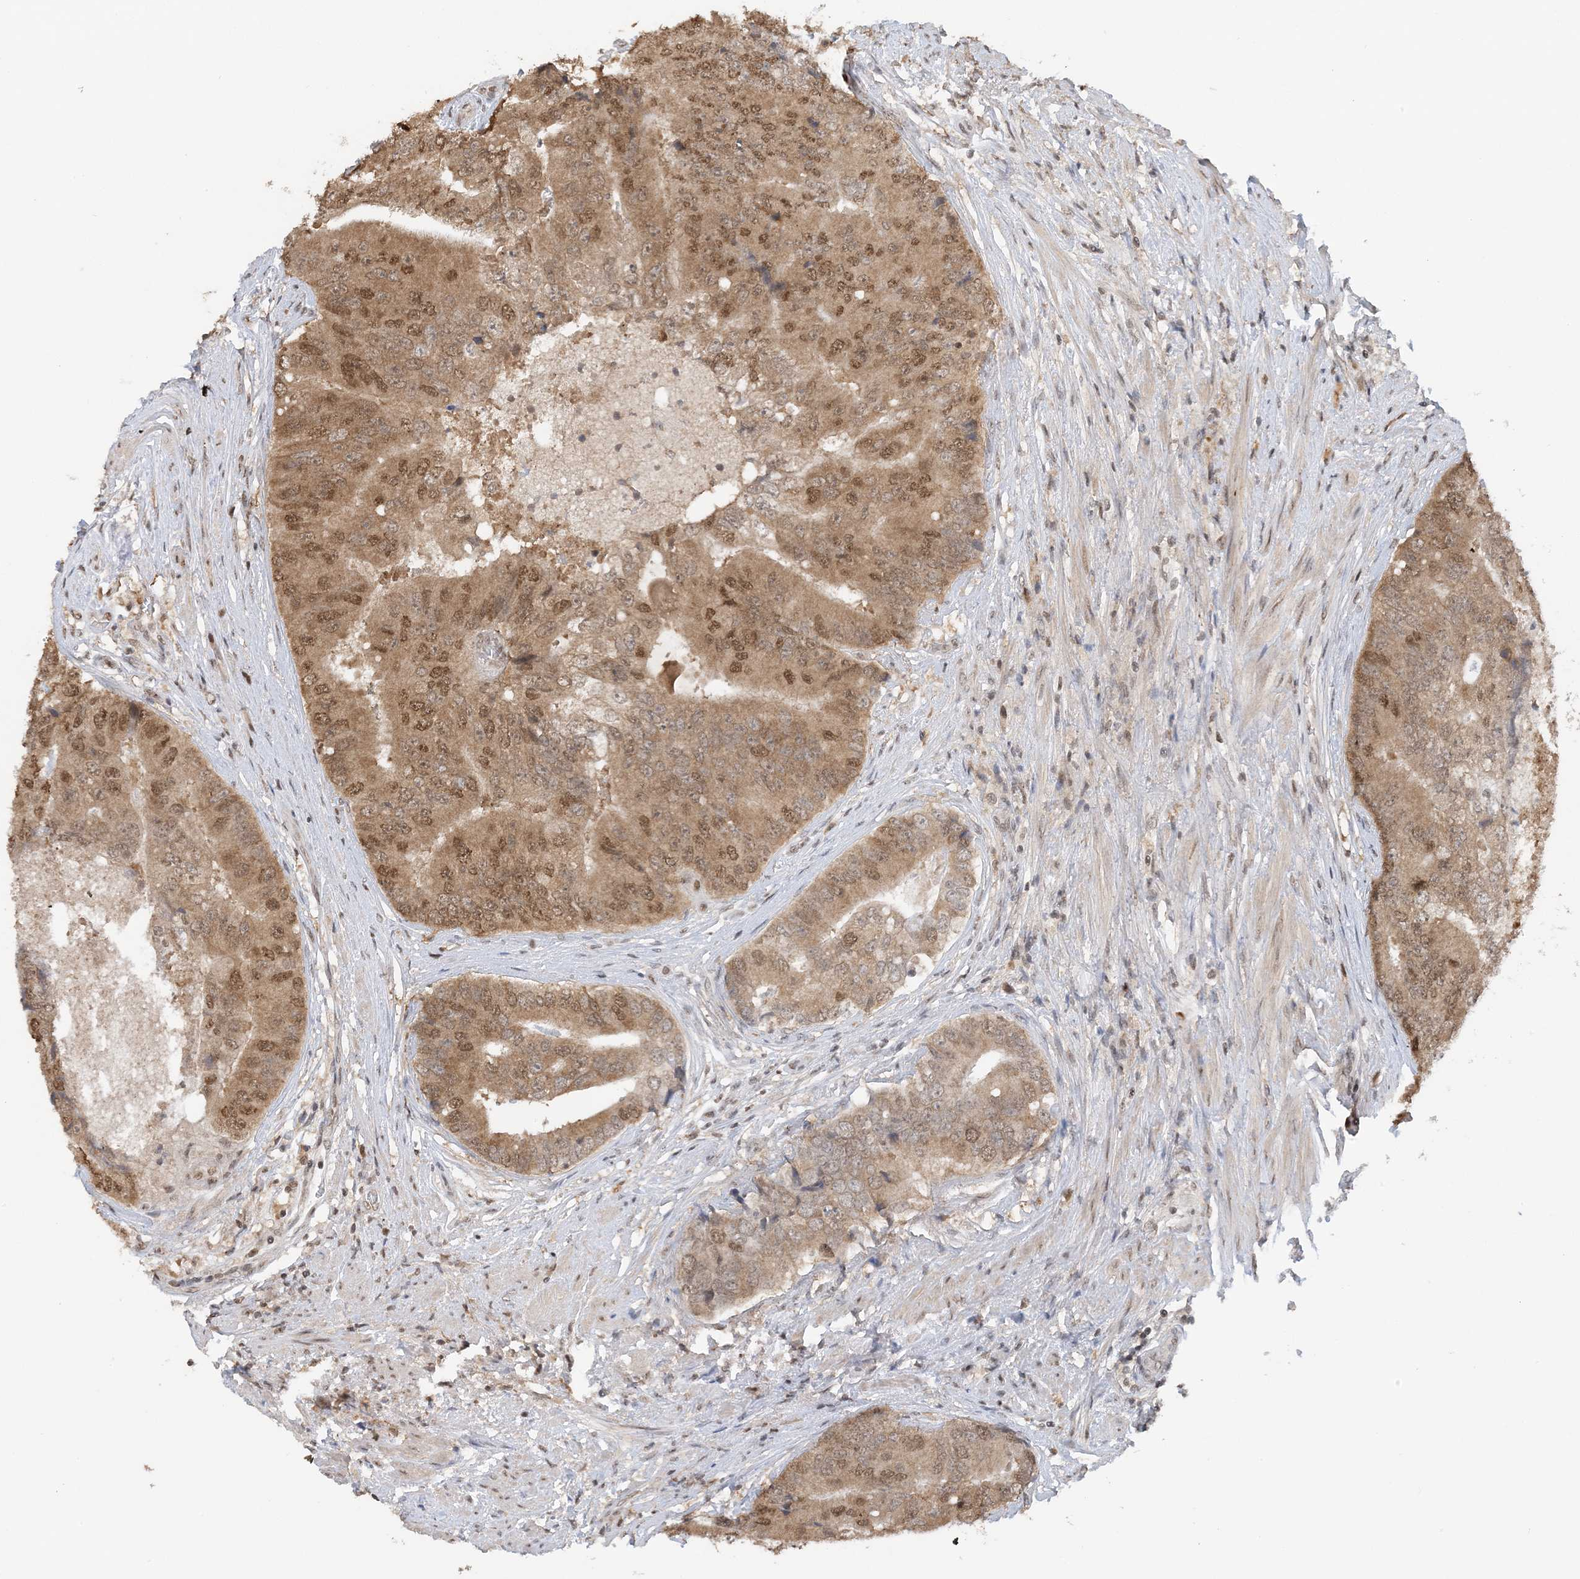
{"staining": {"intensity": "moderate", "quantity": ">75%", "location": "cytoplasmic/membranous,nuclear"}, "tissue": "prostate cancer", "cell_type": "Tumor cells", "image_type": "cancer", "snomed": [{"axis": "morphology", "description": "Adenocarcinoma, High grade"}, {"axis": "topography", "description": "Prostate"}], "caption": "A medium amount of moderate cytoplasmic/membranous and nuclear positivity is identified in about >75% of tumor cells in adenocarcinoma (high-grade) (prostate) tissue.", "gene": "ACYP2", "patient": {"sex": "male", "age": 70}}